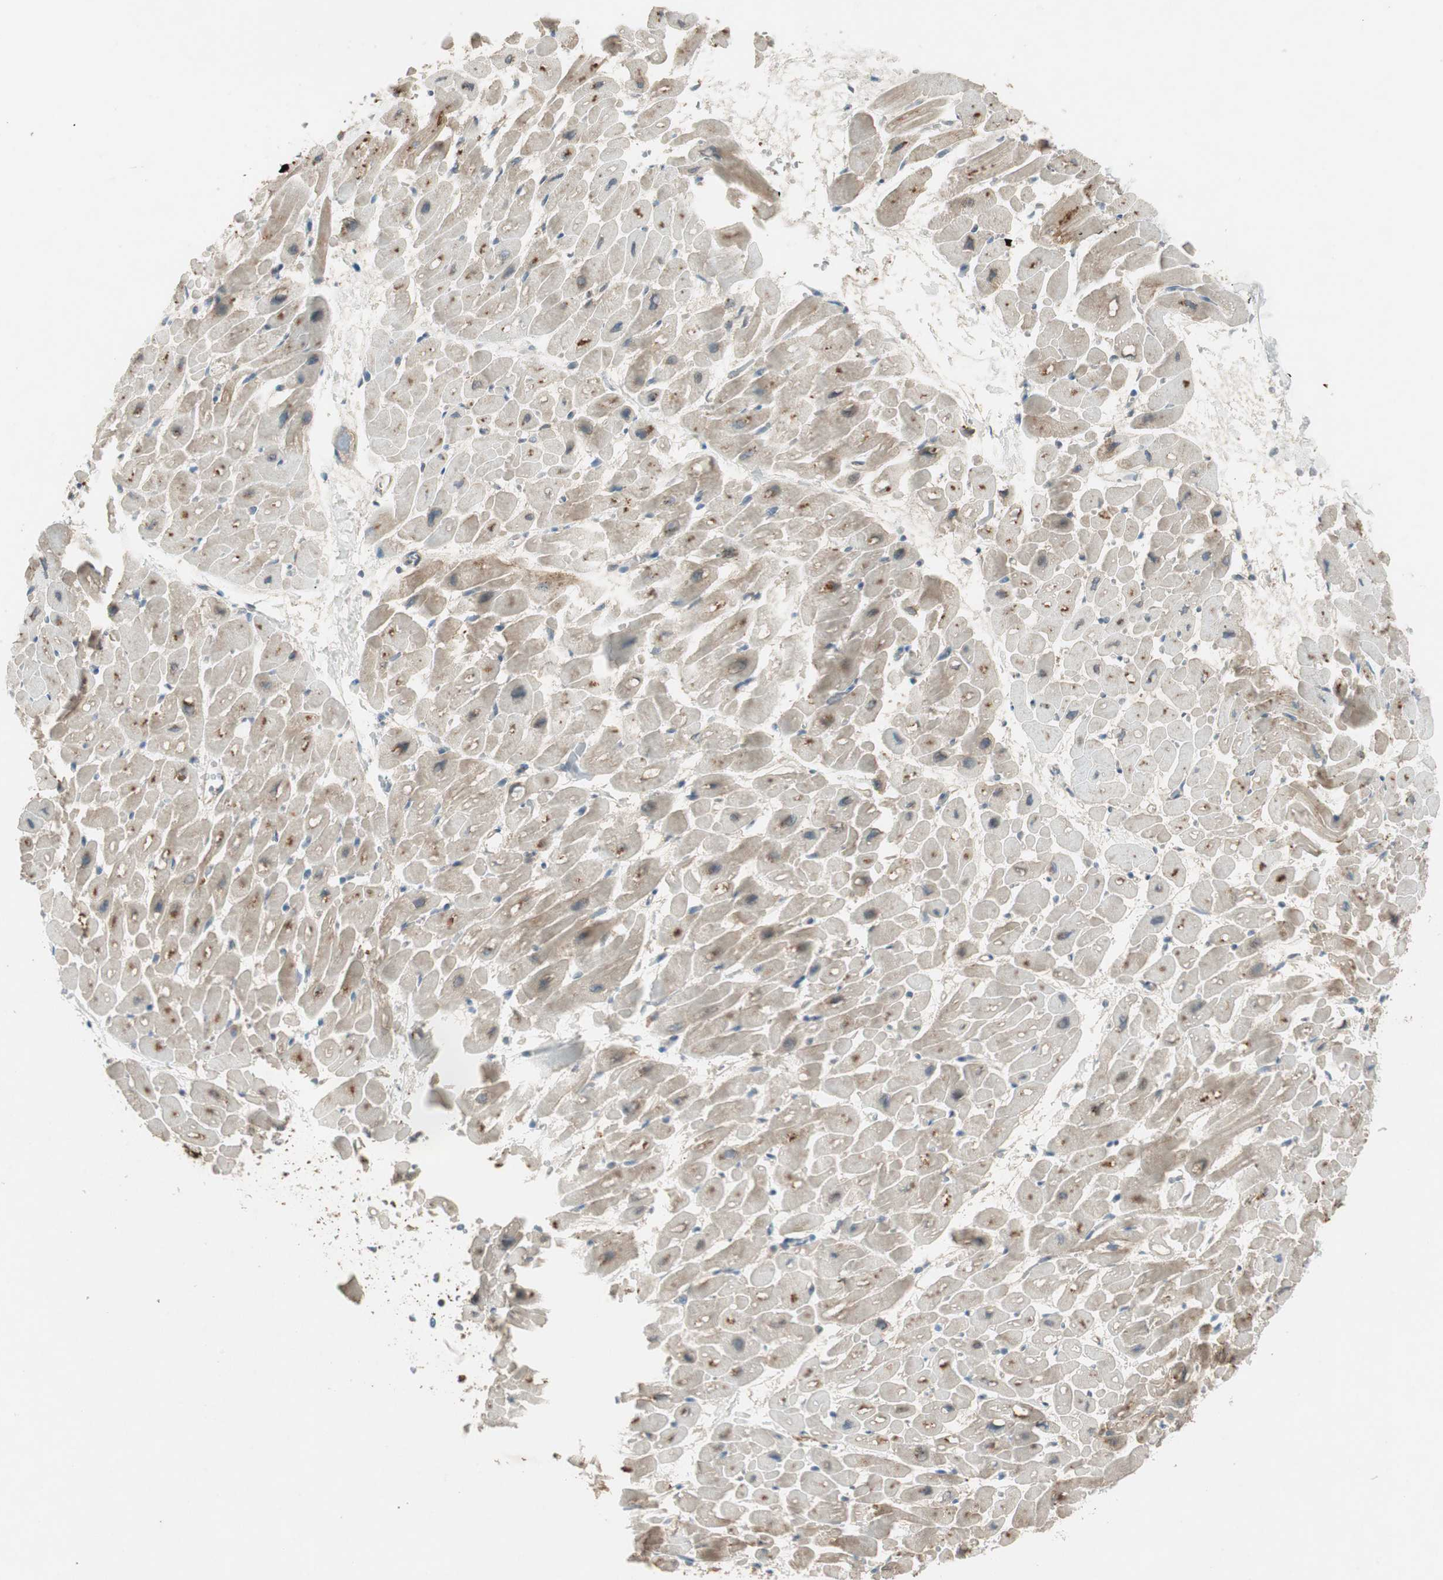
{"staining": {"intensity": "moderate", "quantity": "25%-75%", "location": "cytoplasmic/membranous,nuclear"}, "tissue": "heart muscle", "cell_type": "Cardiomyocytes", "image_type": "normal", "snomed": [{"axis": "morphology", "description": "Normal tissue, NOS"}, {"axis": "topography", "description": "Heart"}], "caption": "IHC (DAB) staining of benign human heart muscle shows moderate cytoplasmic/membranous,nuclear protein staining in approximately 25%-75% of cardiomyocytes. Nuclei are stained in blue.", "gene": "NCLN", "patient": {"sex": "male", "age": 45}}